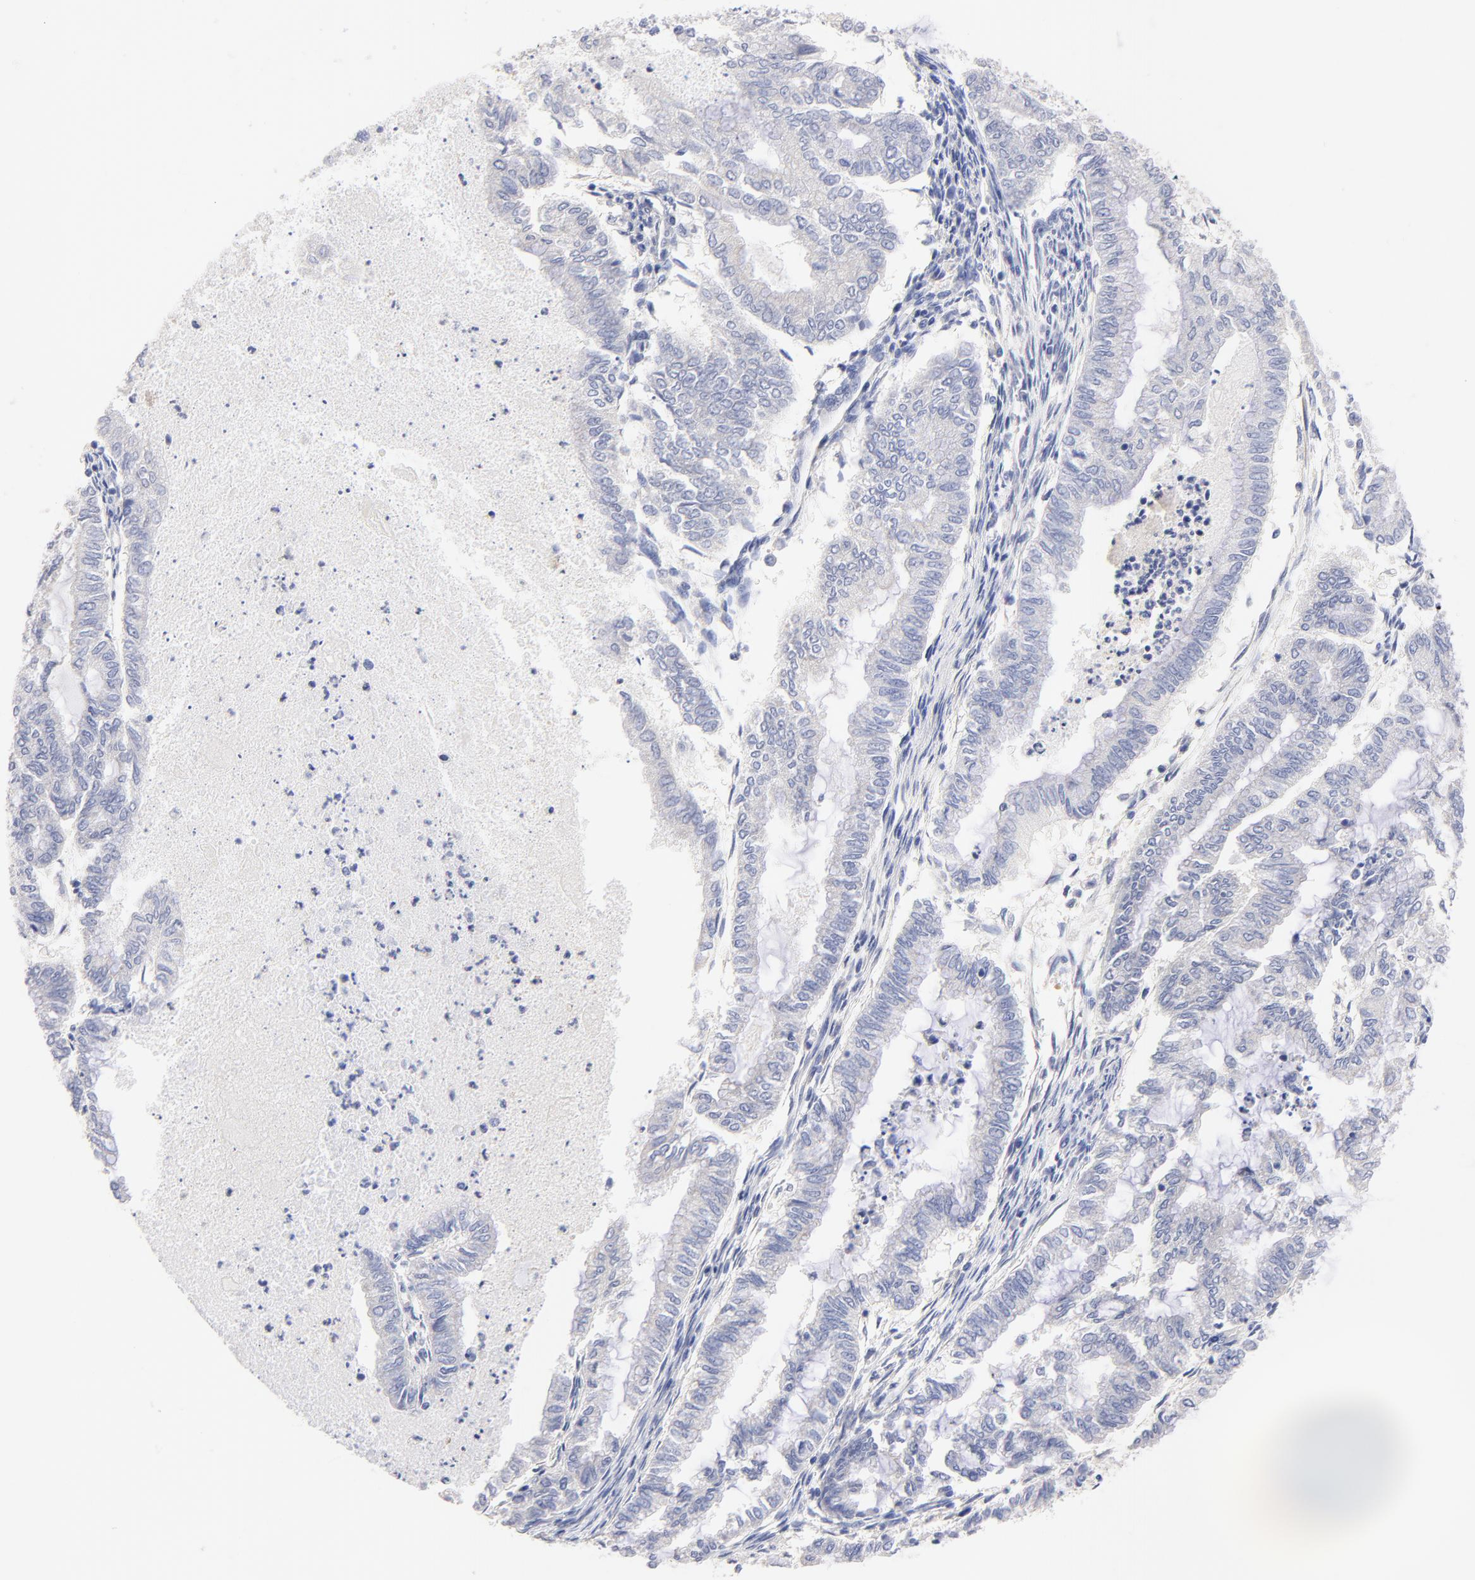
{"staining": {"intensity": "negative", "quantity": "none", "location": "none"}, "tissue": "endometrial cancer", "cell_type": "Tumor cells", "image_type": "cancer", "snomed": [{"axis": "morphology", "description": "Adenocarcinoma, NOS"}, {"axis": "topography", "description": "Endometrium"}], "caption": "DAB immunohistochemical staining of adenocarcinoma (endometrial) displays no significant expression in tumor cells.", "gene": "HS3ST1", "patient": {"sex": "female", "age": 79}}